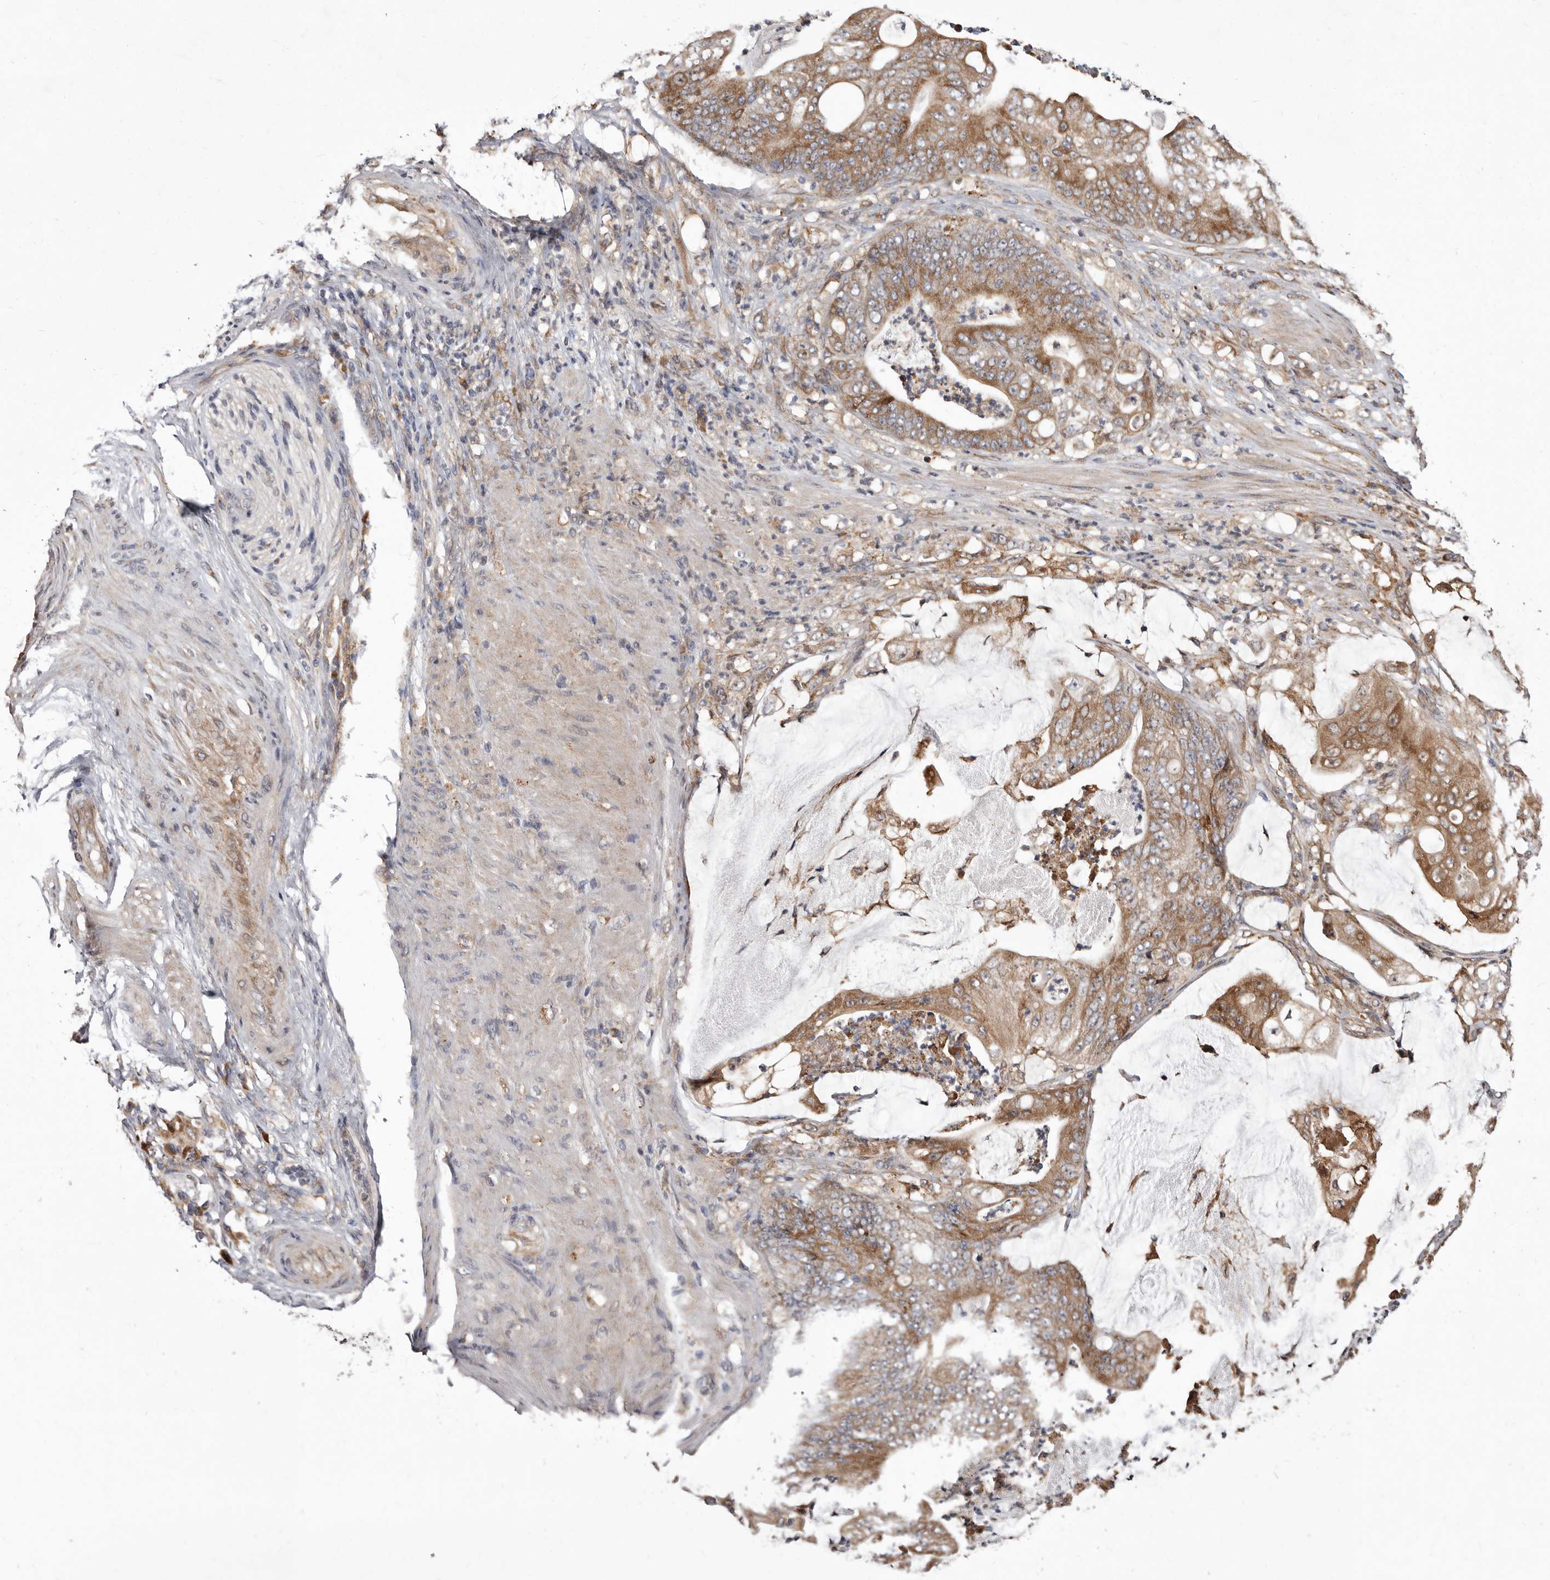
{"staining": {"intensity": "moderate", "quantity": ">75%", "location": "cytoplasmic/membranous"}, "tissue": "stomach cancer", "cell_type": "Tumor cells", "image_type": "cancer", "snomed": [{"axis": "morphology", "description": "Adenocarcinoma, NOS"}, {"axis": "topography", "description": "Stomach"}], "caption": "This is a histology image of immunohistochemistry (IHC) staining of stomach cancer, which shows moderate staining in the cytoplasmic/membranous of tumor cells.", "gene": "RRM2B", "patient": {"sex": "female", "age": 73}}